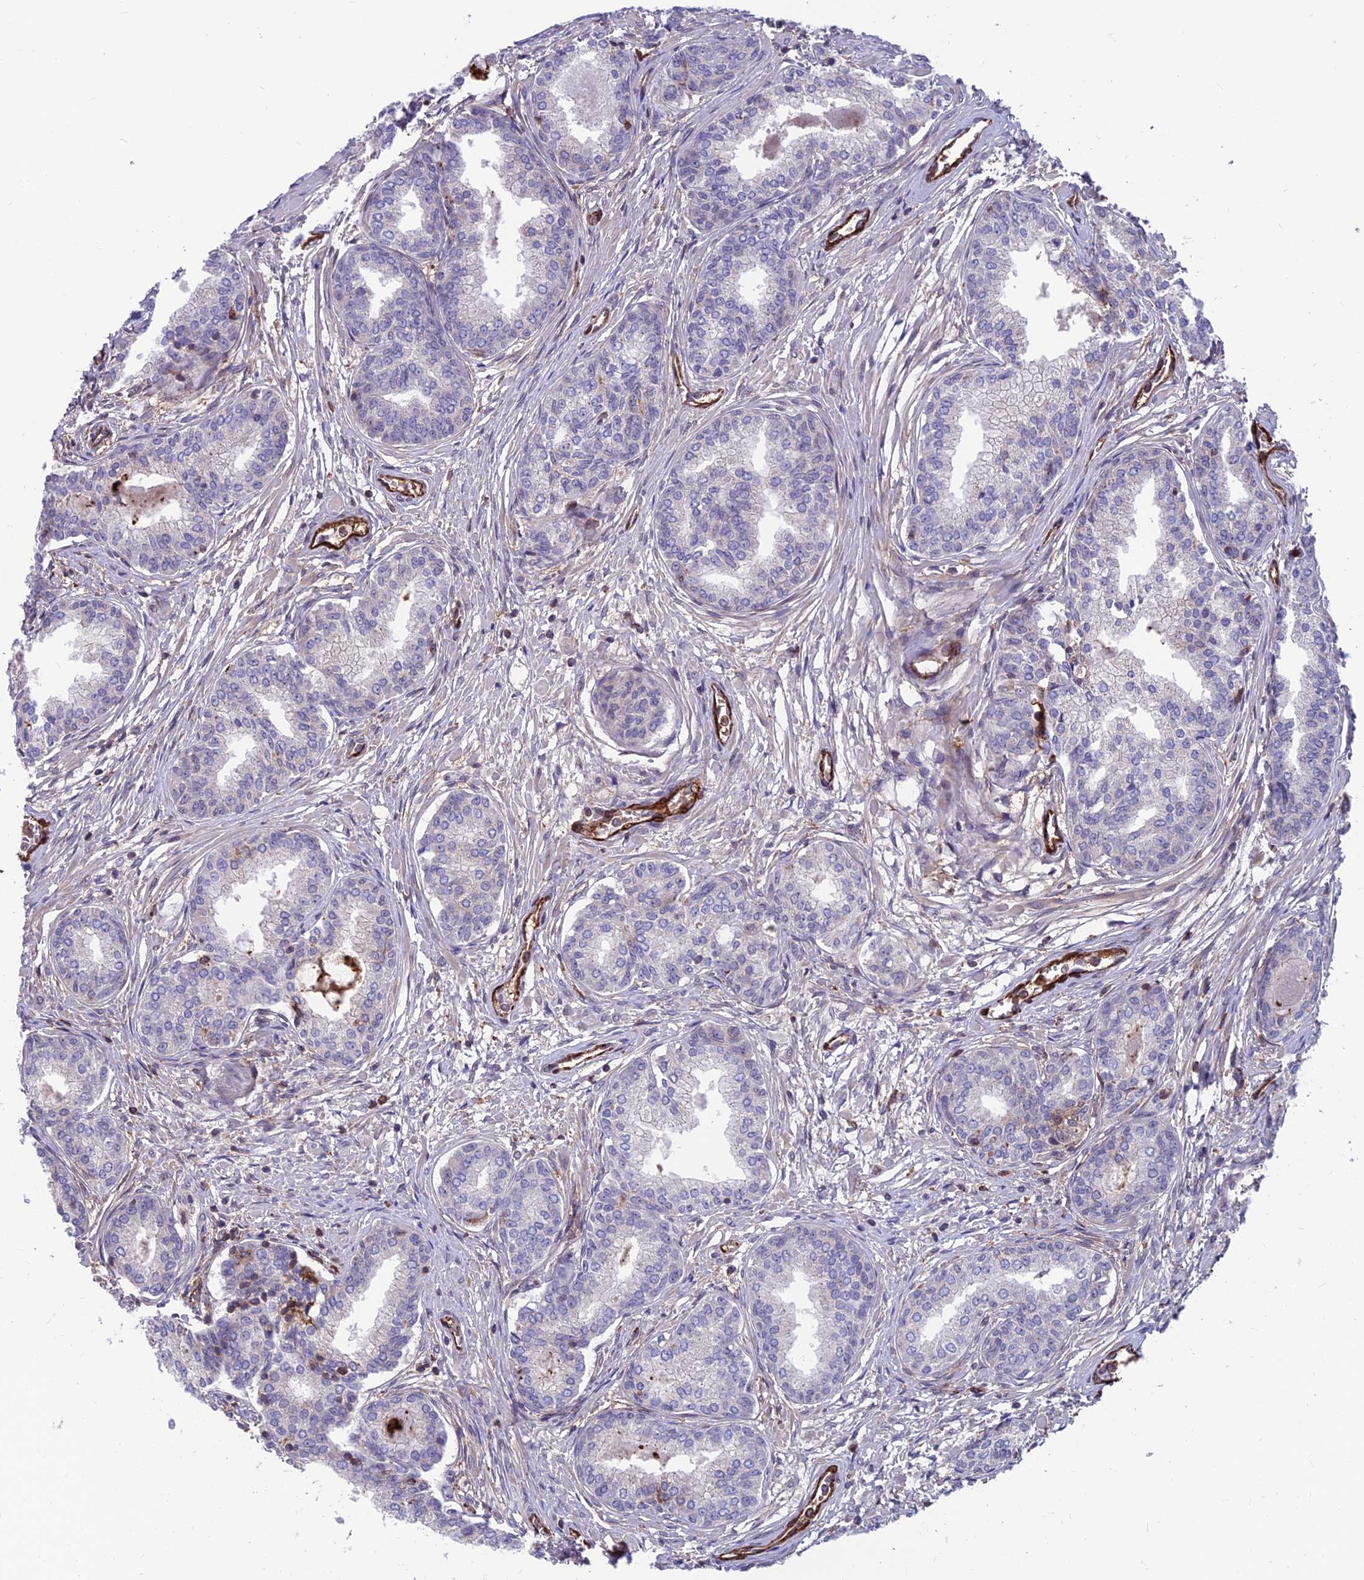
{"staining": {"intensity": "negative", "quantity": "none", "location": "none"}, "tissue": "prostate cancer", "cell_type": "Tumor cells", "image_type": "cancer", "snomed": [{"axis": "morphology", "description": "Adenocarcinoma, High grade"}, {"axis": "topography", "description": "Prostate"}], "caption": "DAB (3,3'-diaminobenzidine) immunohistochemical staining of human prostate cancer reveals no significant staining in tumor cells.", "gene": "RTN4RL1", "patient": {"sex": "male", "age": 67}}